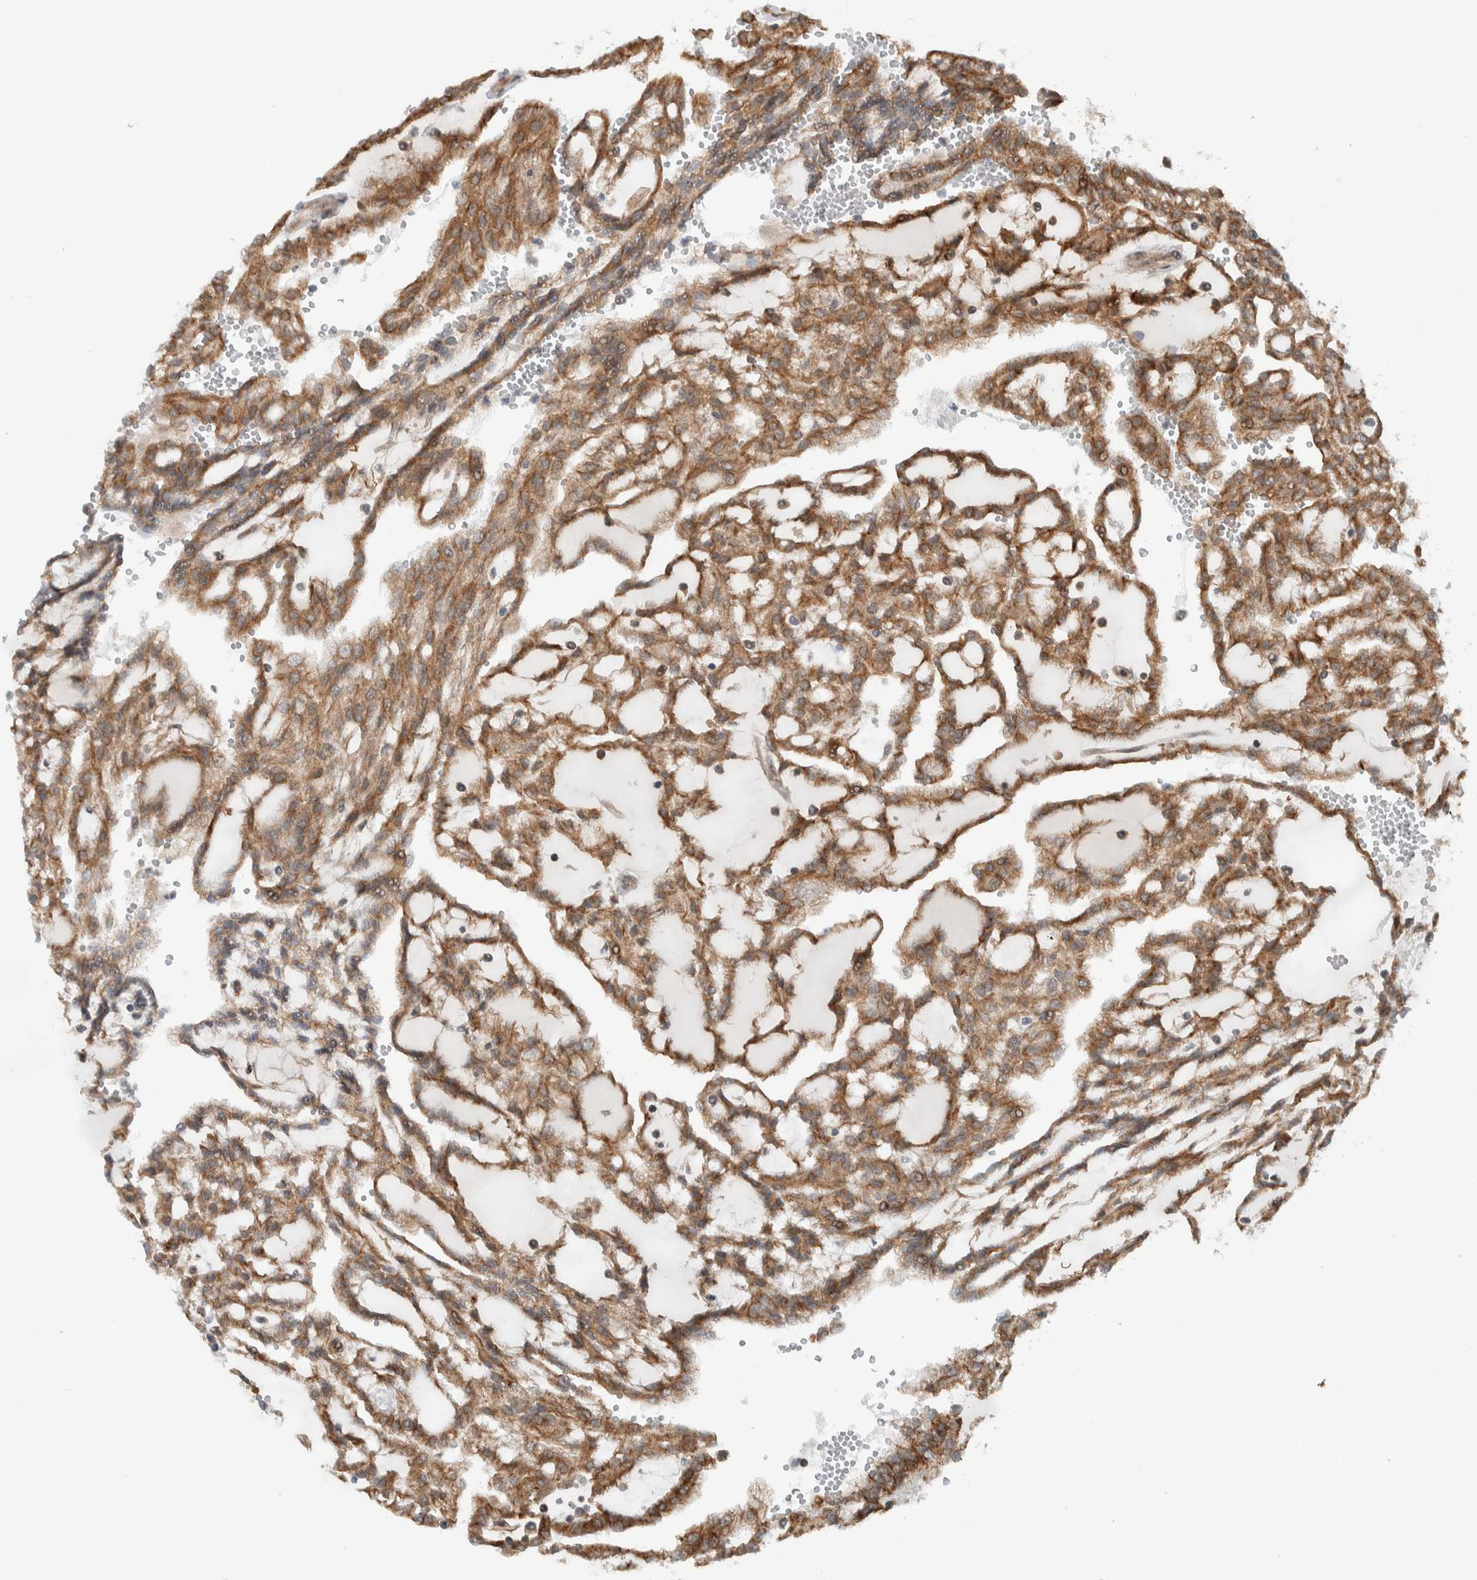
{"staining": {"intensity": "moderate", "quantity": ">75%", "location": "cytoplasmic/membranous"}, "tissue": "renal cancer", "cell_type": "Tumor cells", "image_type": "cancer", "snomed": [{"axis": "morphology", "description": "Adenocarcinoma, NOS"}, {"axis": "topography", "description": "Kidney"}], "caption": "The image displays immunohistochemical staining of renal adenocarcinoma. There is moderate cytoplasmic/membranous expression is seen in approximately >75% of tumor cells.", "gene": "KLHL6", "patient": {"sex": "male", "age": 63}}